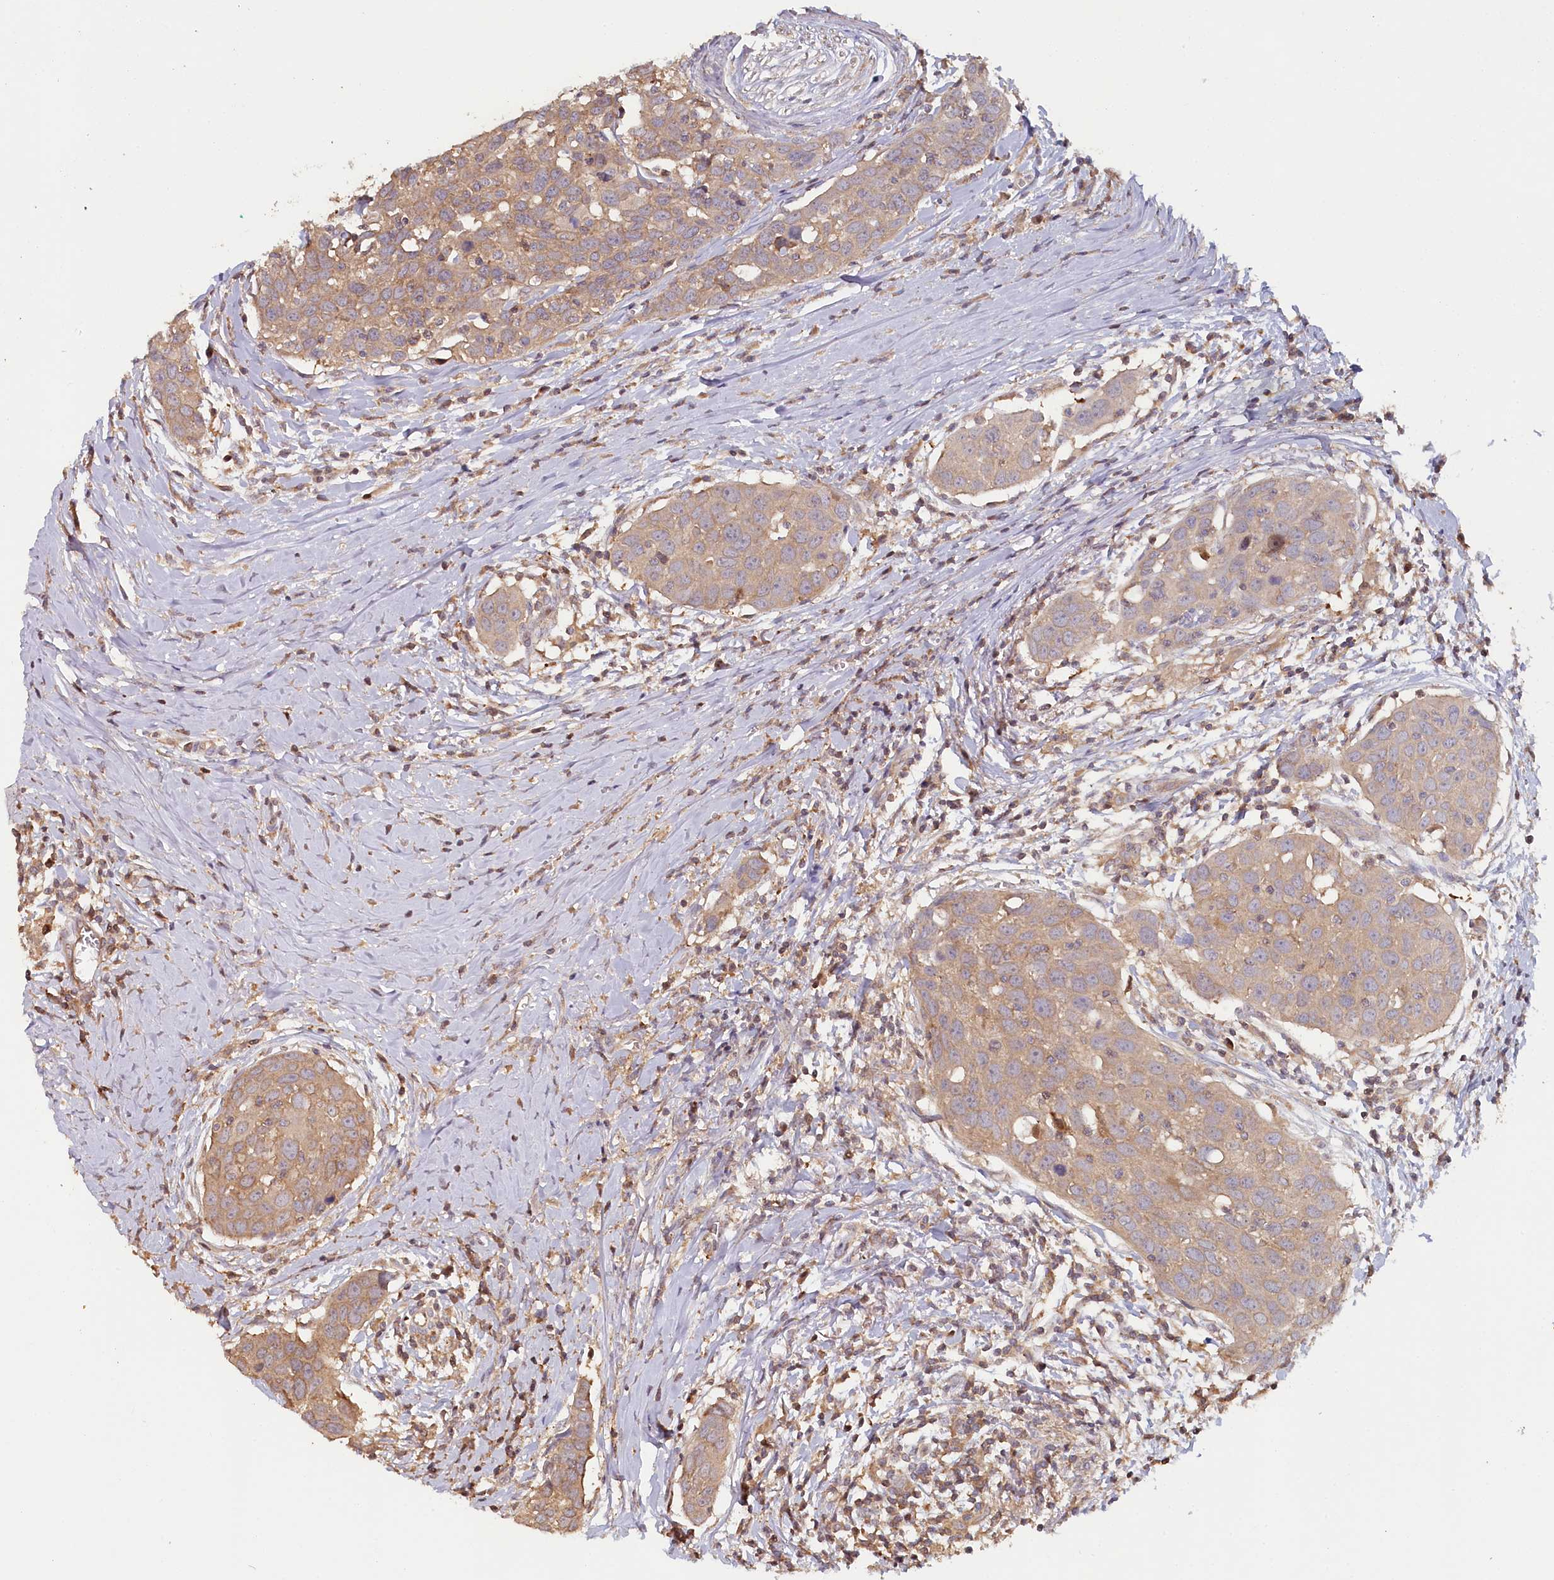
{"staining": {"intensity": "weak", "quantity": ">75%", "location": "cytoplasmic/membranous"}, "tissue": "head and neck cancer", "cell_type": "Tumor cells", "image_type": "cancer", "snomed": [{"axis": "morphology", "description": "Squamous cell carcinoma, NOS"}, {"axis": "topography", "description": "Oral tissue"}, {"axis": "topography", "description": "Head-Neck"}], "caption": "Squamous cell carcinoma (head and neck) stained with immunohistochemistry displays weak cytoplasmic/membranous positivity in about >75% of tumor cells.", "gene": "HAL", "patient": {"sex": "female", "age": 50}}